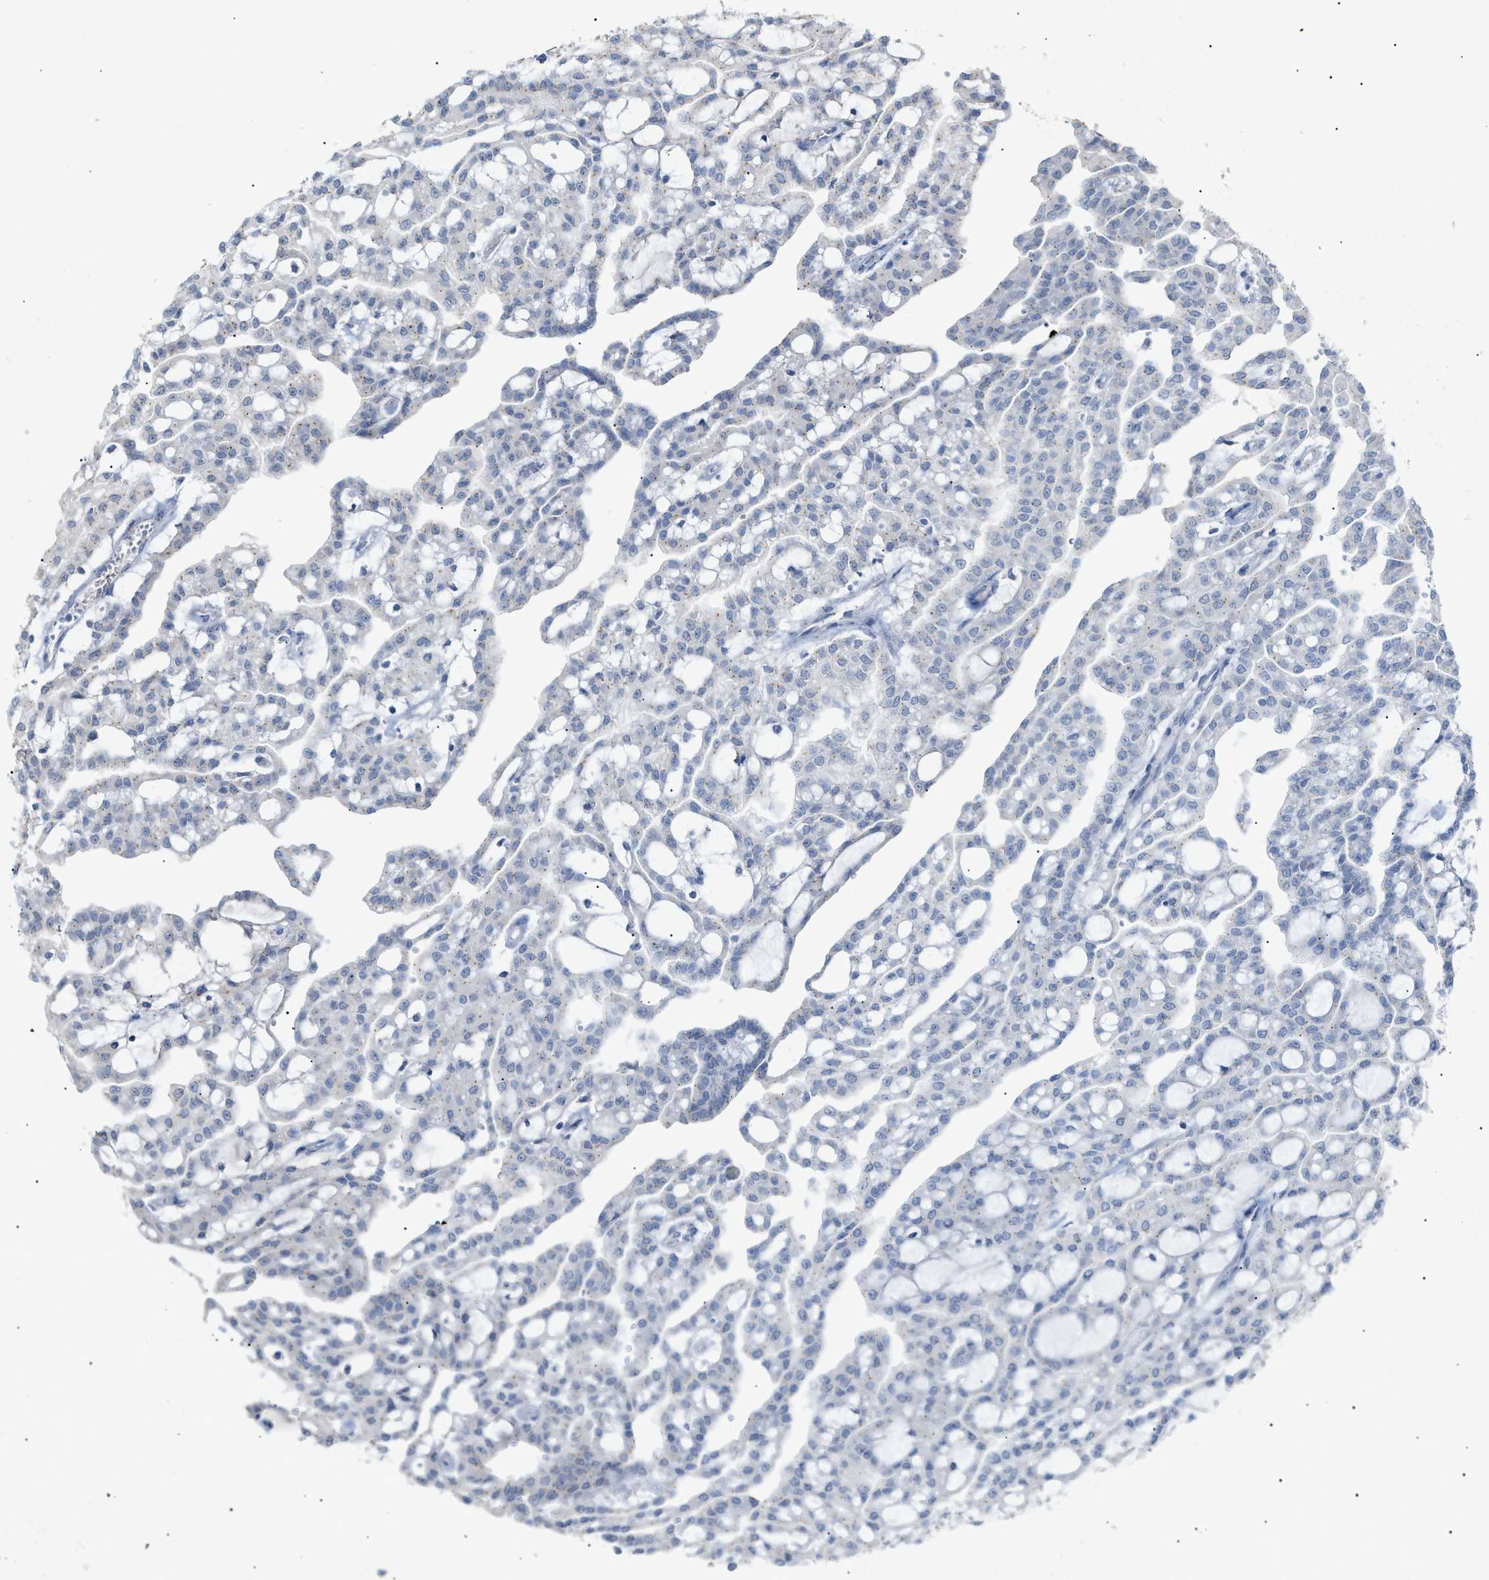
{"staining": {"intensity": "negative", "quantity": "none", "location": "none"}, "tissue": "renal cancer", "cell_type": "Tumor cells", "image_type": "cancer", "snomed": [{"axis": "morphology", "description": "Adenocarcinoma, NOS"}, {"axis": "topography", "description": "Kidney"}], "caption": "Immunohistochemical staining of human renal adenocarcinoma displays no significant positivity in tumor cells.", "gene": "SLC25A31", "patient": {"sex": "male", "age": 63}}